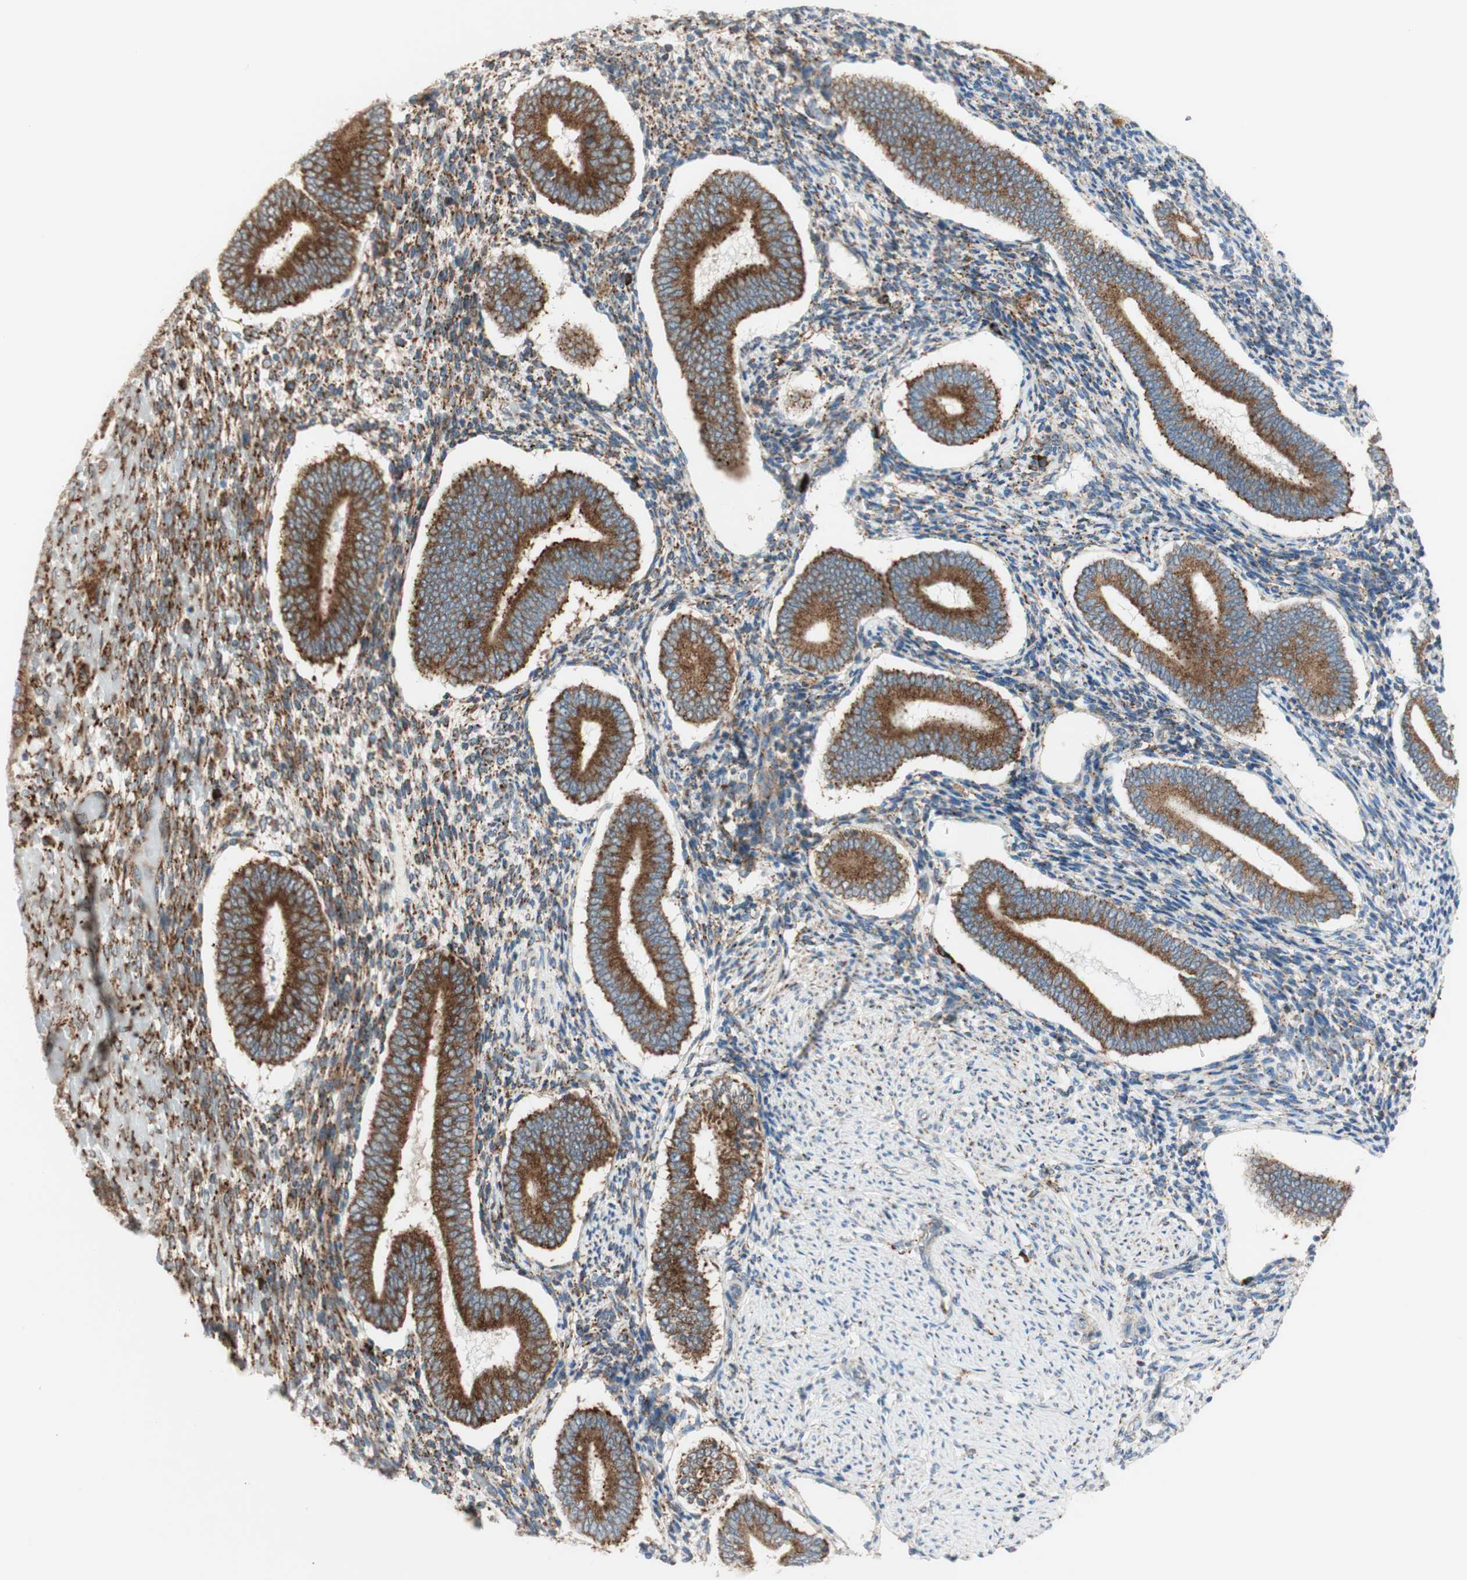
{"staining": {"intensity": "moderate", "quantity": ">75%", "location": "cytoplasmic/membranous"}, "tissue": "endometrium", "cell_type": "Cells in endometrial stroma", "image_type": "normal", "snomed": [{"axis": "morphology", "description": "Normal tissue, NOS"}, {"axis": "topography", "description": "Endometrium"}], "caption": "Immunohistochemistry (DAB) staining of normal human endometrium demonstrates moderate cytoplasmic/membranous protein staining in approximately >75% of cells in endometrial stroma.", "gene": "MANF", "patient": {"sex": "female", "age": 42}}